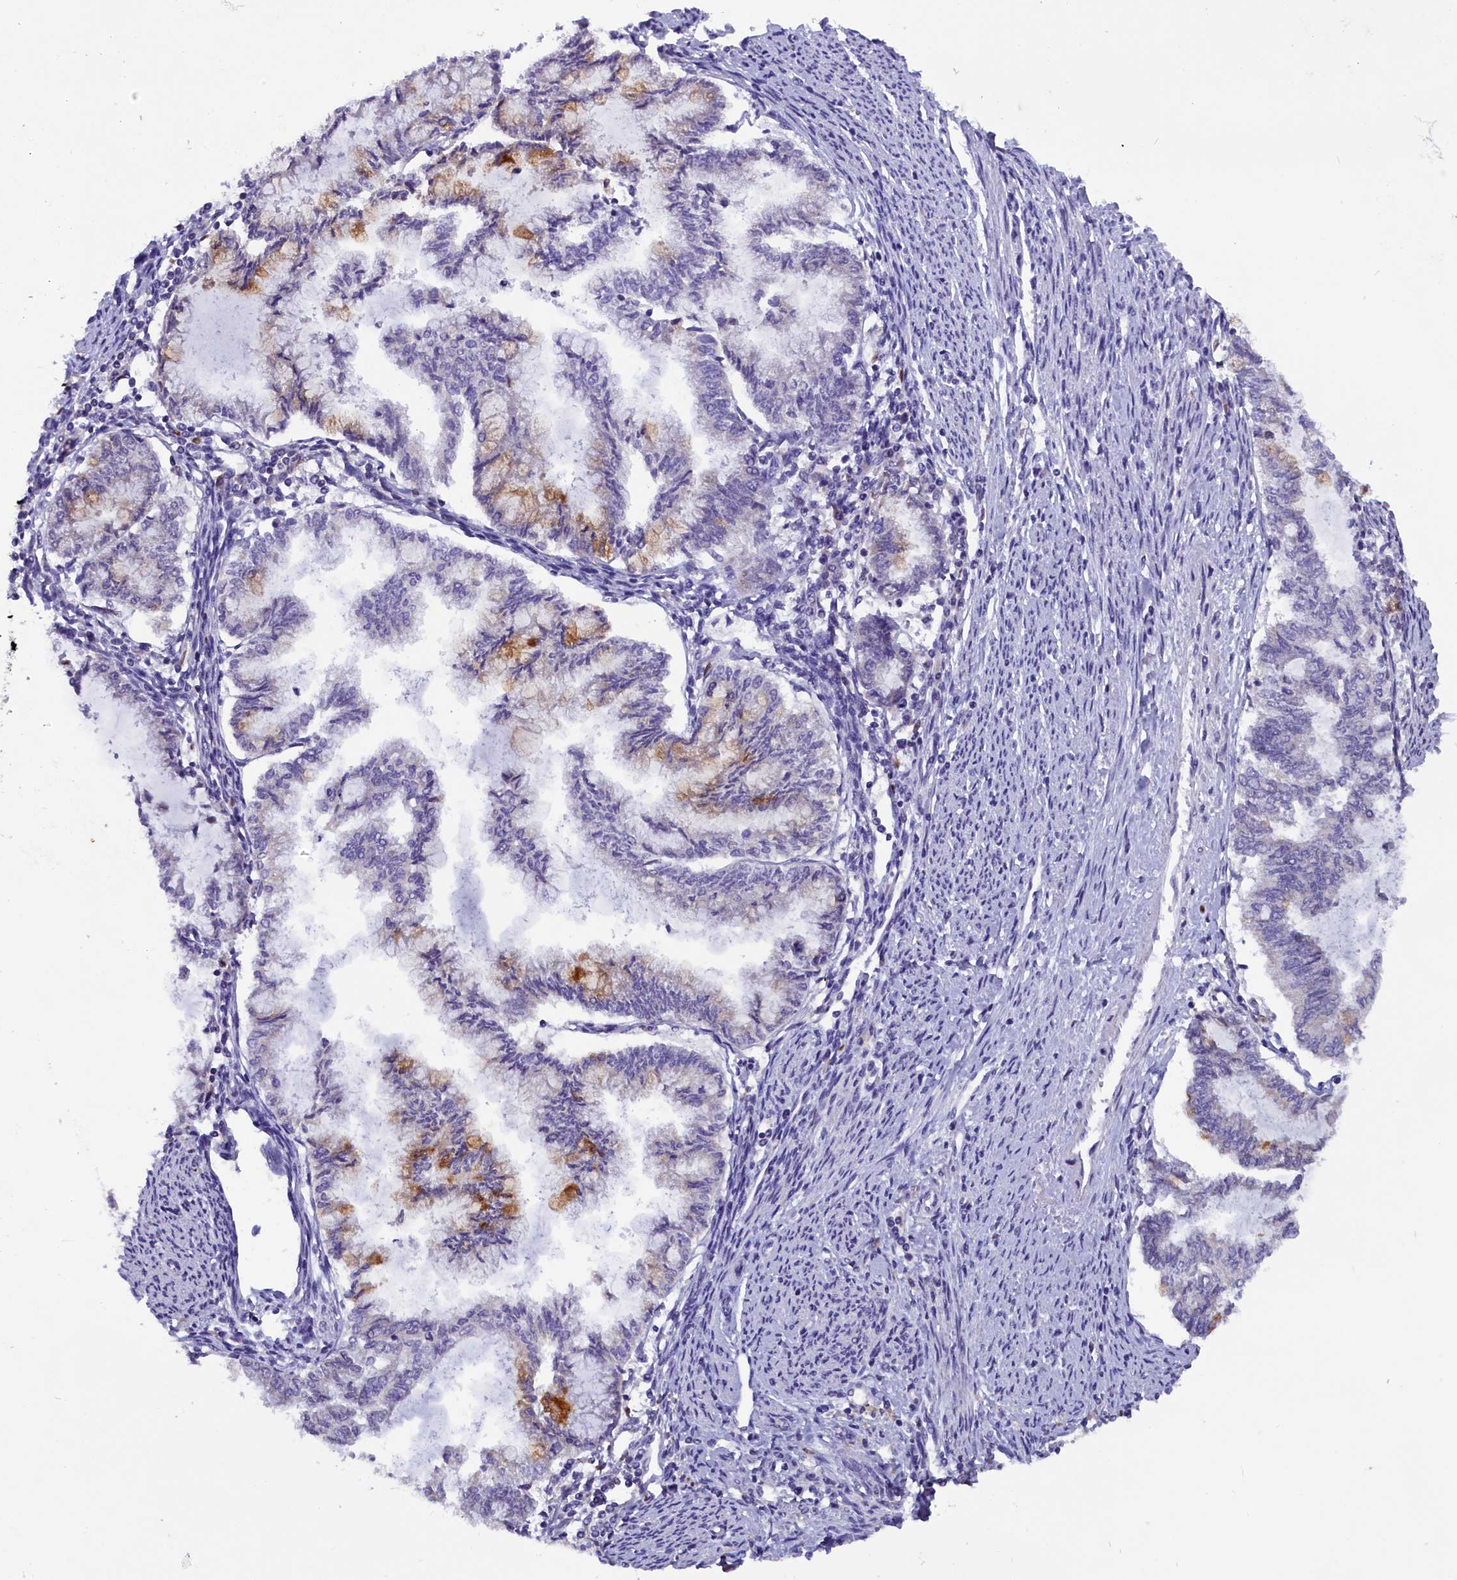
{"staining": {"intensity": "moderate", "quantity": "<25%", "location": "cytoplasmic/membranous"}, "tissue": "endometrial cancer", "cell_type": "Tumor cells", "image_type": "cancer", "snomed": [{"axis": "morphology", "description": "Adenocarcinoma, NOS"}, {"axis": "topography", "description": "Endometrium"}], "caption": "A micrograph showing moderate cytoplasmic/membranous expression in approximately <25% of tumor cells in endometrial cancer (adenocarcinoma), as visualized by brown immunohistochemical staining.", "gene": "BTBD9", "patient": {"sex": "female", "age": 79}}